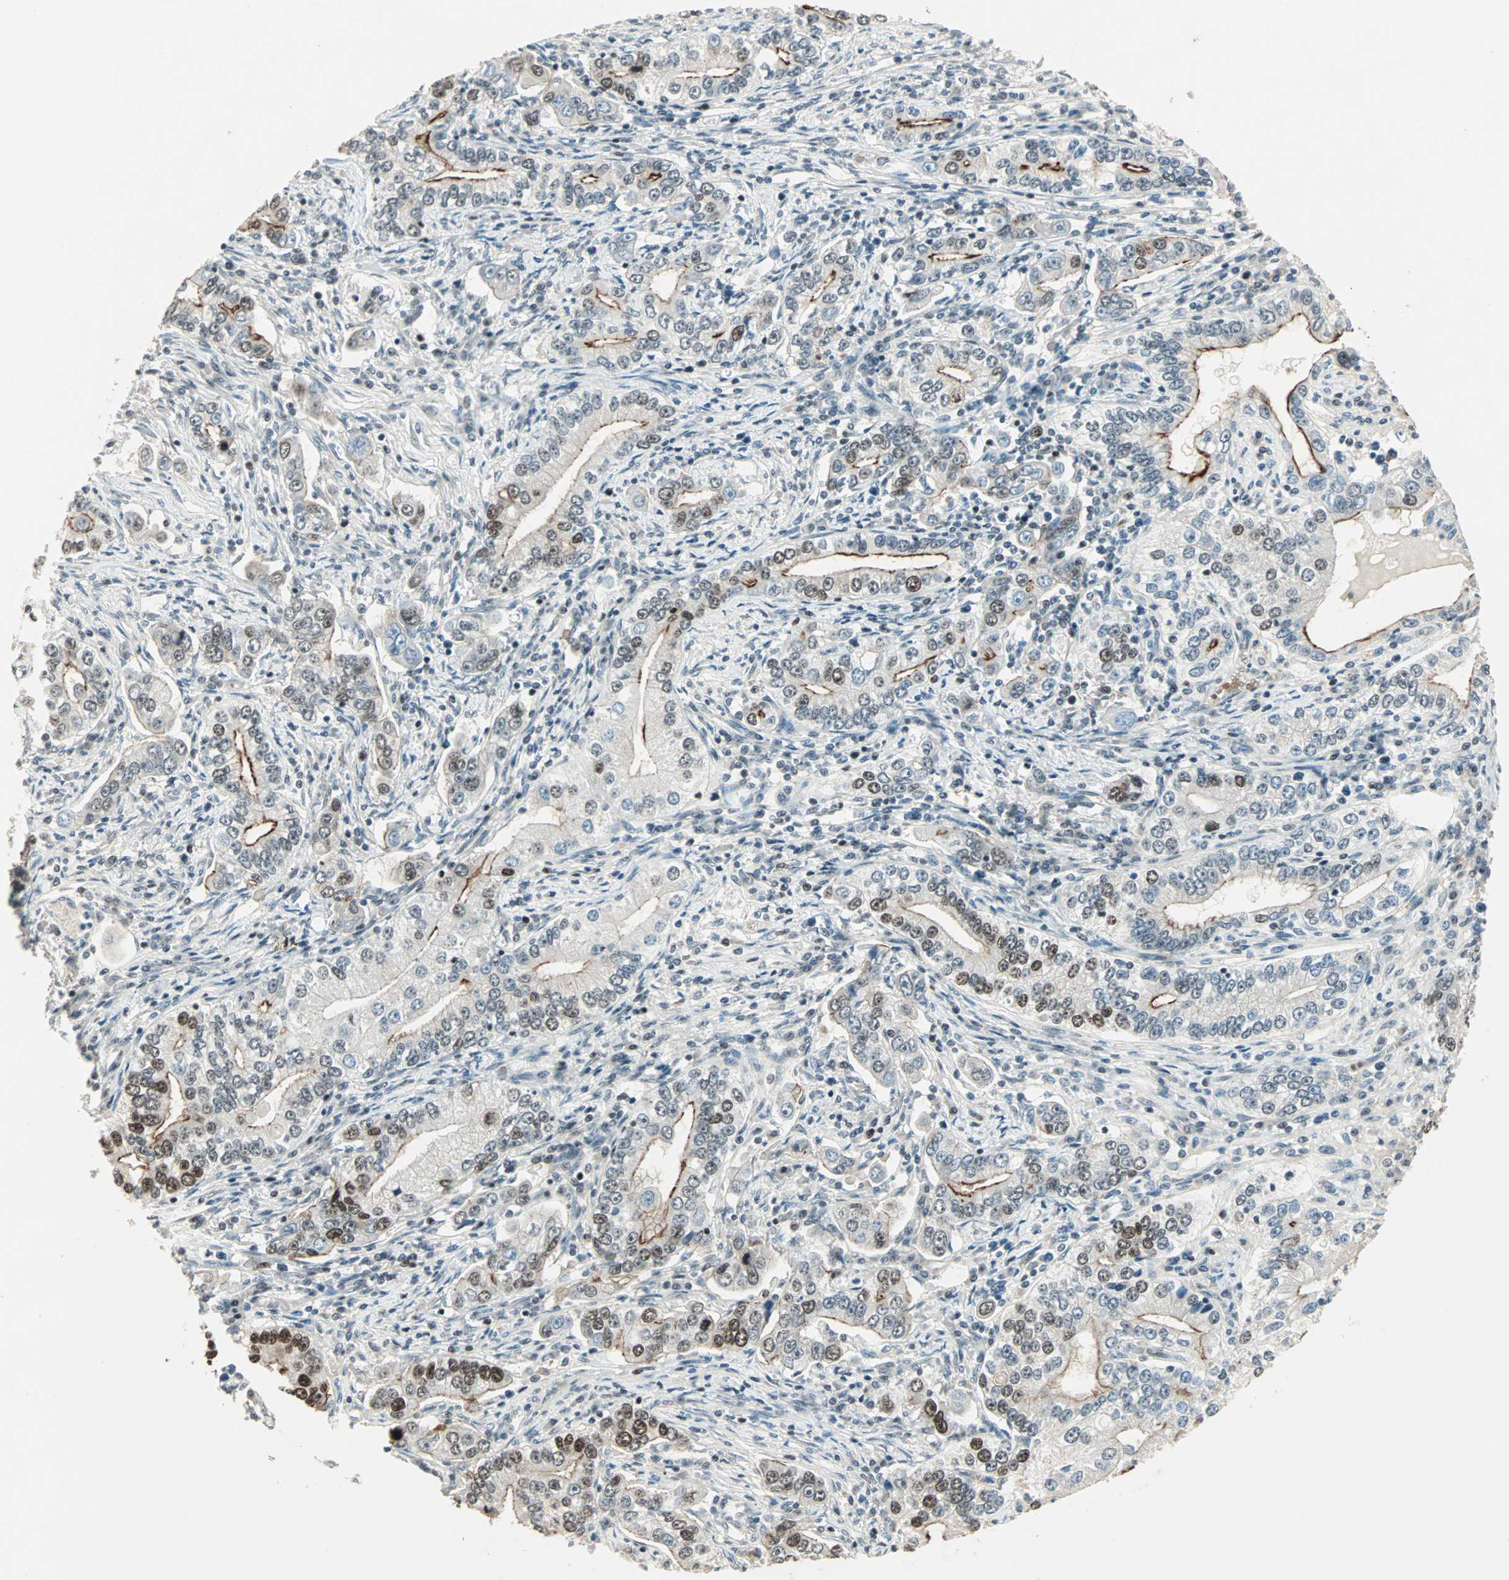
{"staining": {"intensity": "strong", "quantity": ">75%", "location": "nuclear"}, "tissue": "stomach cancer", "cell_type": "Tumor cells", "image_type": "cancer", "snomed": [{"axis": "morphology", "description": "Adenocarcinoma, NOS"}, {"axis": "topography", "description": "Stomach, lower"}], "caption": "A brown stain labels strong nuclear expression of a protein in human stomach cancer (adenocarcinoma) tumor cells.", "gene": "MDC1", "patient": {"sex": "female", "age": 72}}